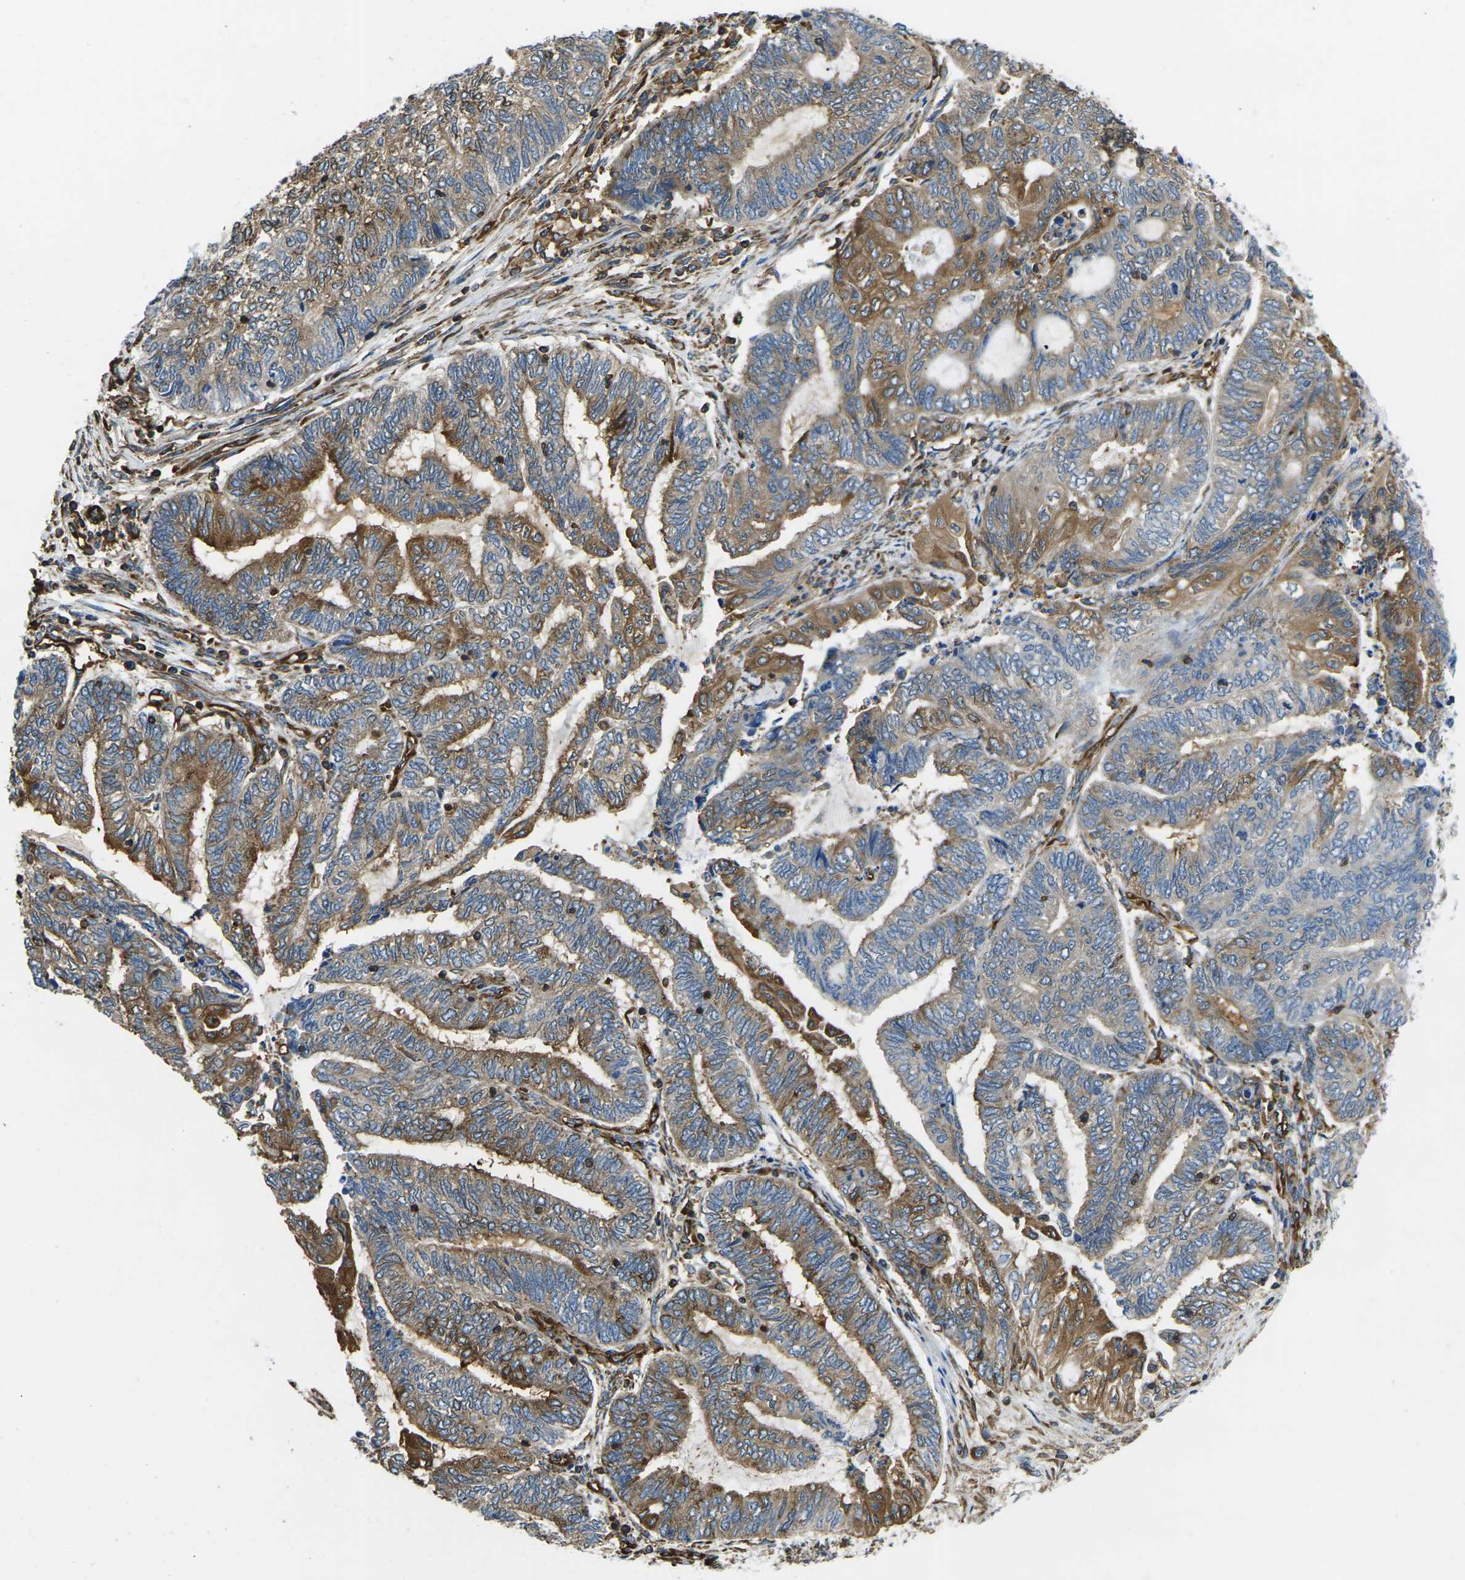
{"staining": {"intensity": "moderate", "quantity": ">75%", "location": "cytoplasmic/membranous"}, "tissue": "endometrial cancer", "cell_type": "Tumor cells", "image_type": "cancer", "snomed": [{"axis": "morphology", "description": "Adenocarcinoma, NOS"}, {"axis": "topography", "description": "Uterus"}, {"axis": "topography", "description": "Endometrium"}], "caption": "This photomicrograph reveals adenocarcinoma (endometrial) stained with immunohistochemistry to label a protein in brown. The cytoplasmic/membranous of tumor cells show moderate positivity for the protein. Nuclei are counter-stained blue.", "gene": "FAM110D", "patient": {"sex": "female", "age": 70}}